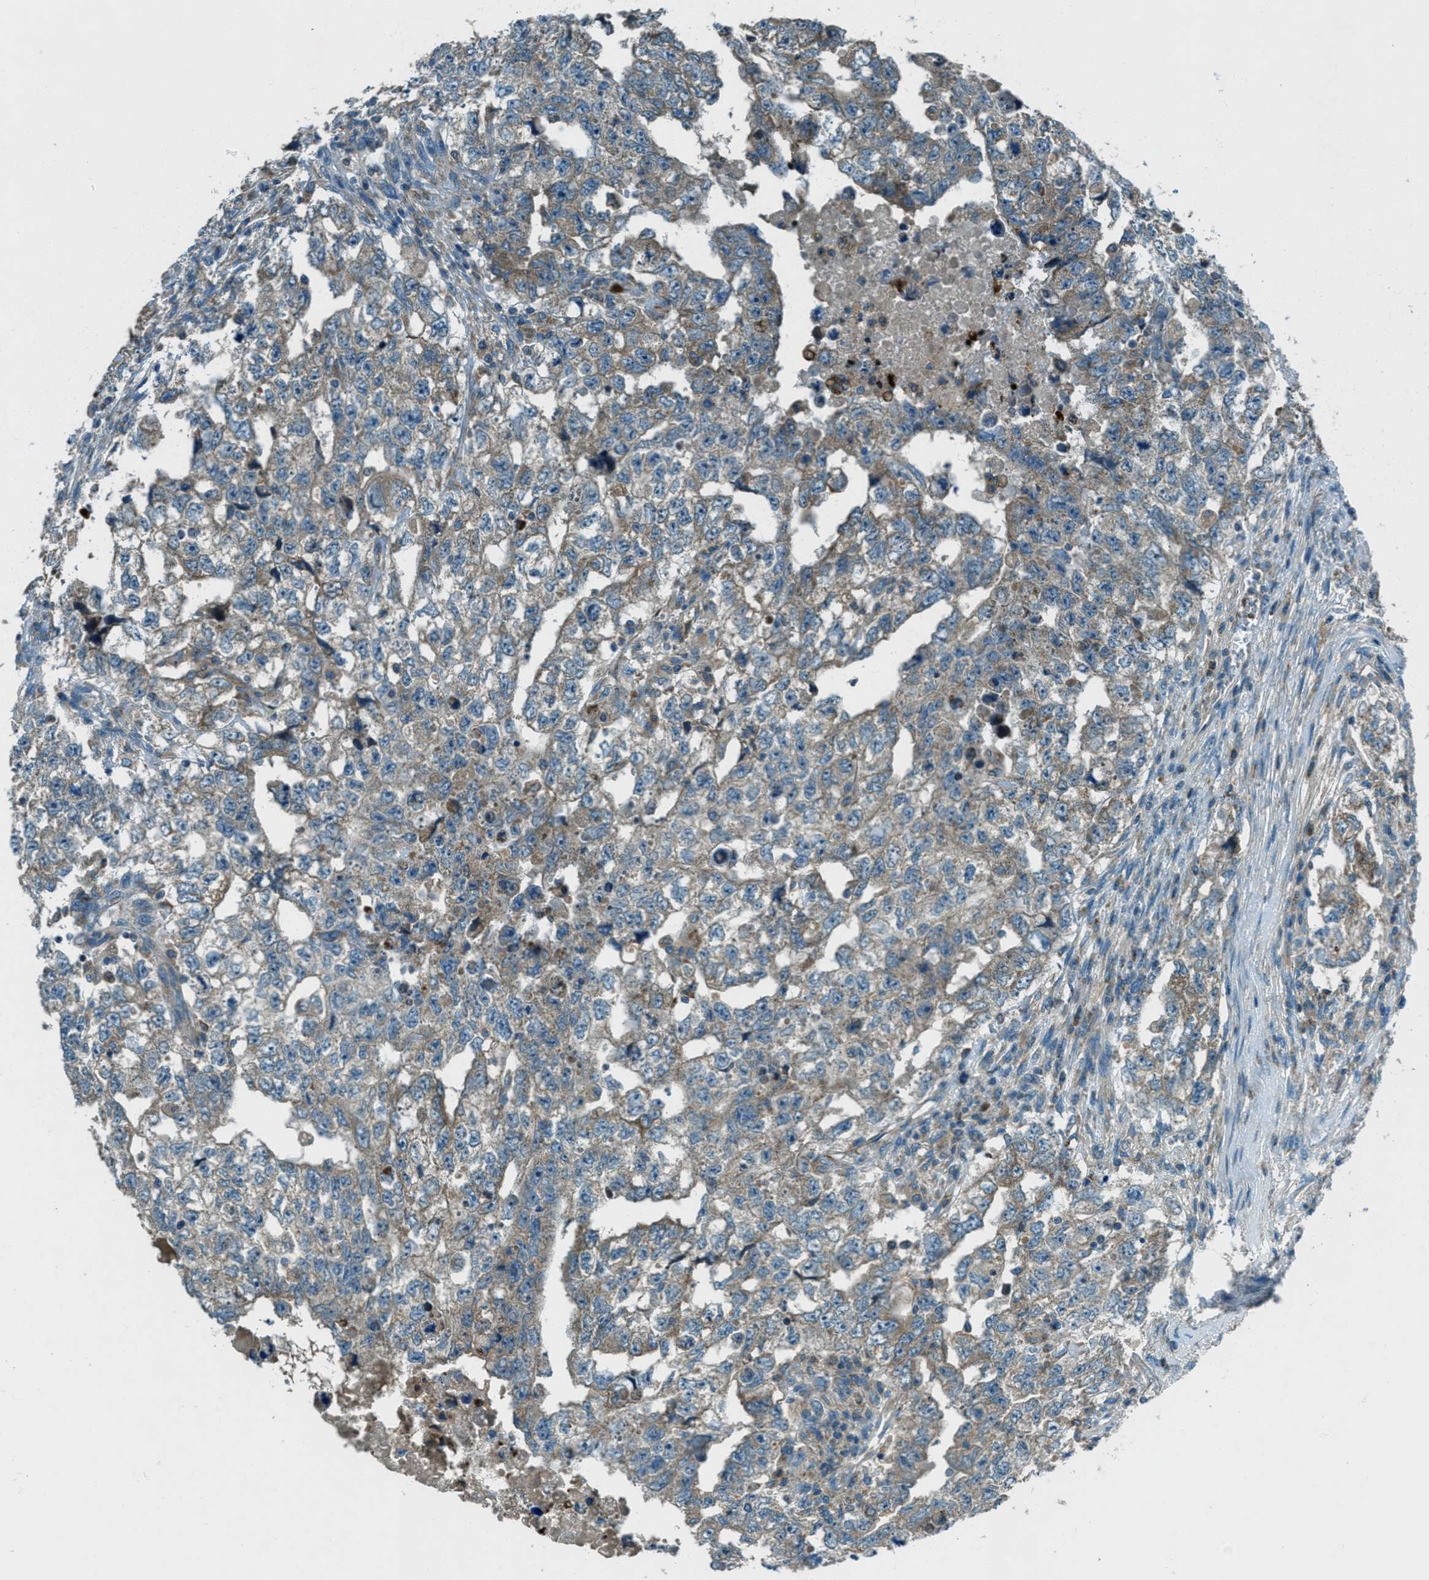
{"staining": {"intensity": "moderate", "quantity": "25%-75%", "location": "cytoplasmic/membranous"}, "tissue": "testis cancer", "cell_type": "Tumor cells", "image_type": "cancer", "snomed": [{"axis": "morphology", "description": "Carcinoma, Embryonal, NOS"}, {"axis": "topography", "description": "Testis"}], "caption": "Testis cancer stained with immunohistochemistry demonstrates moderate cytoplasmic/membranous positivity in about 25%-75% of tumor cells. The staining was performed using DAB (3,3'-diaminobenzidine) to visualize the protein expression in brown, while the nuclei were stained in blue with hematoxylin (Magnification: 20x).", "gene": "FAR1", "patient": {"sex": "male", "age": 36}}